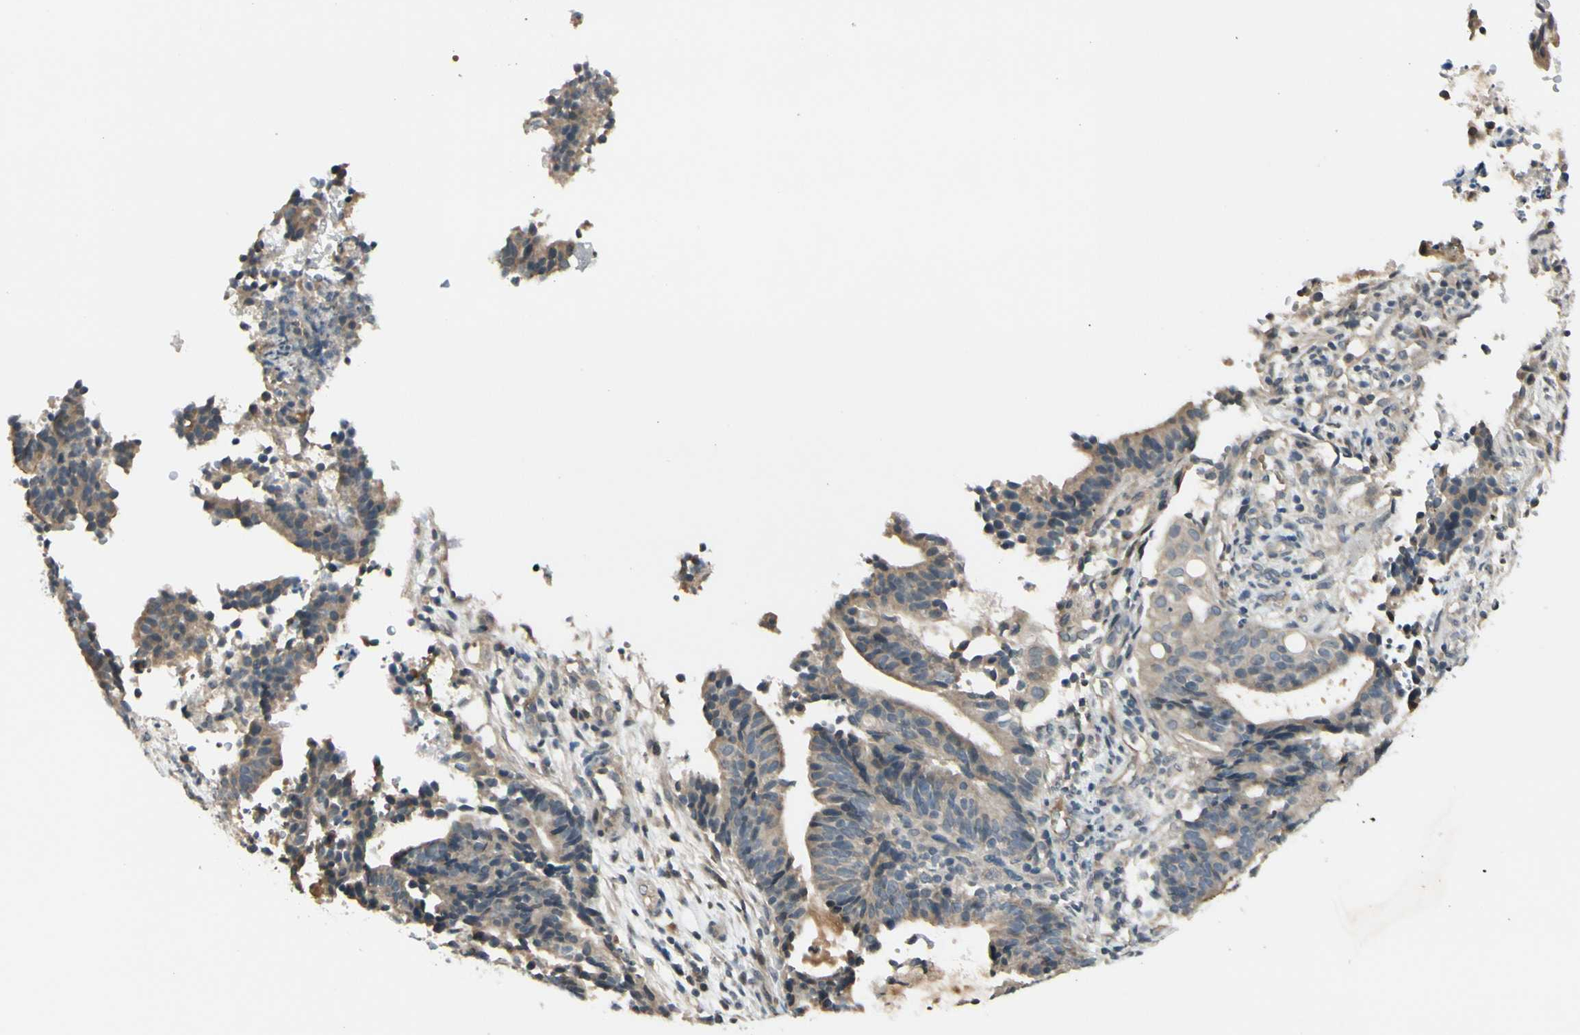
{"staining": {"intensity": "weak", "quantity": "25%-75%", "location": "cytoplasmic/membranous"}, "tissue": "endometrial cancer", "cell_type": "Tumor cells", "image_type": "cancer", "snomed": [{"axis": "morphology", "description": "Adenocarcinoma, NOS"}, {"axis": "topography", "description": "Uterus"}], "caption": "A photomicrograph showing weak cytoplasmic/membranous positivity in about 25%-75% of tumor cells in adenocarcinoma (endometrial), as visualized by brown immunohistochemical staining.", "gene": "FGF10", "patient": {"sex": "female", "age": 83}}